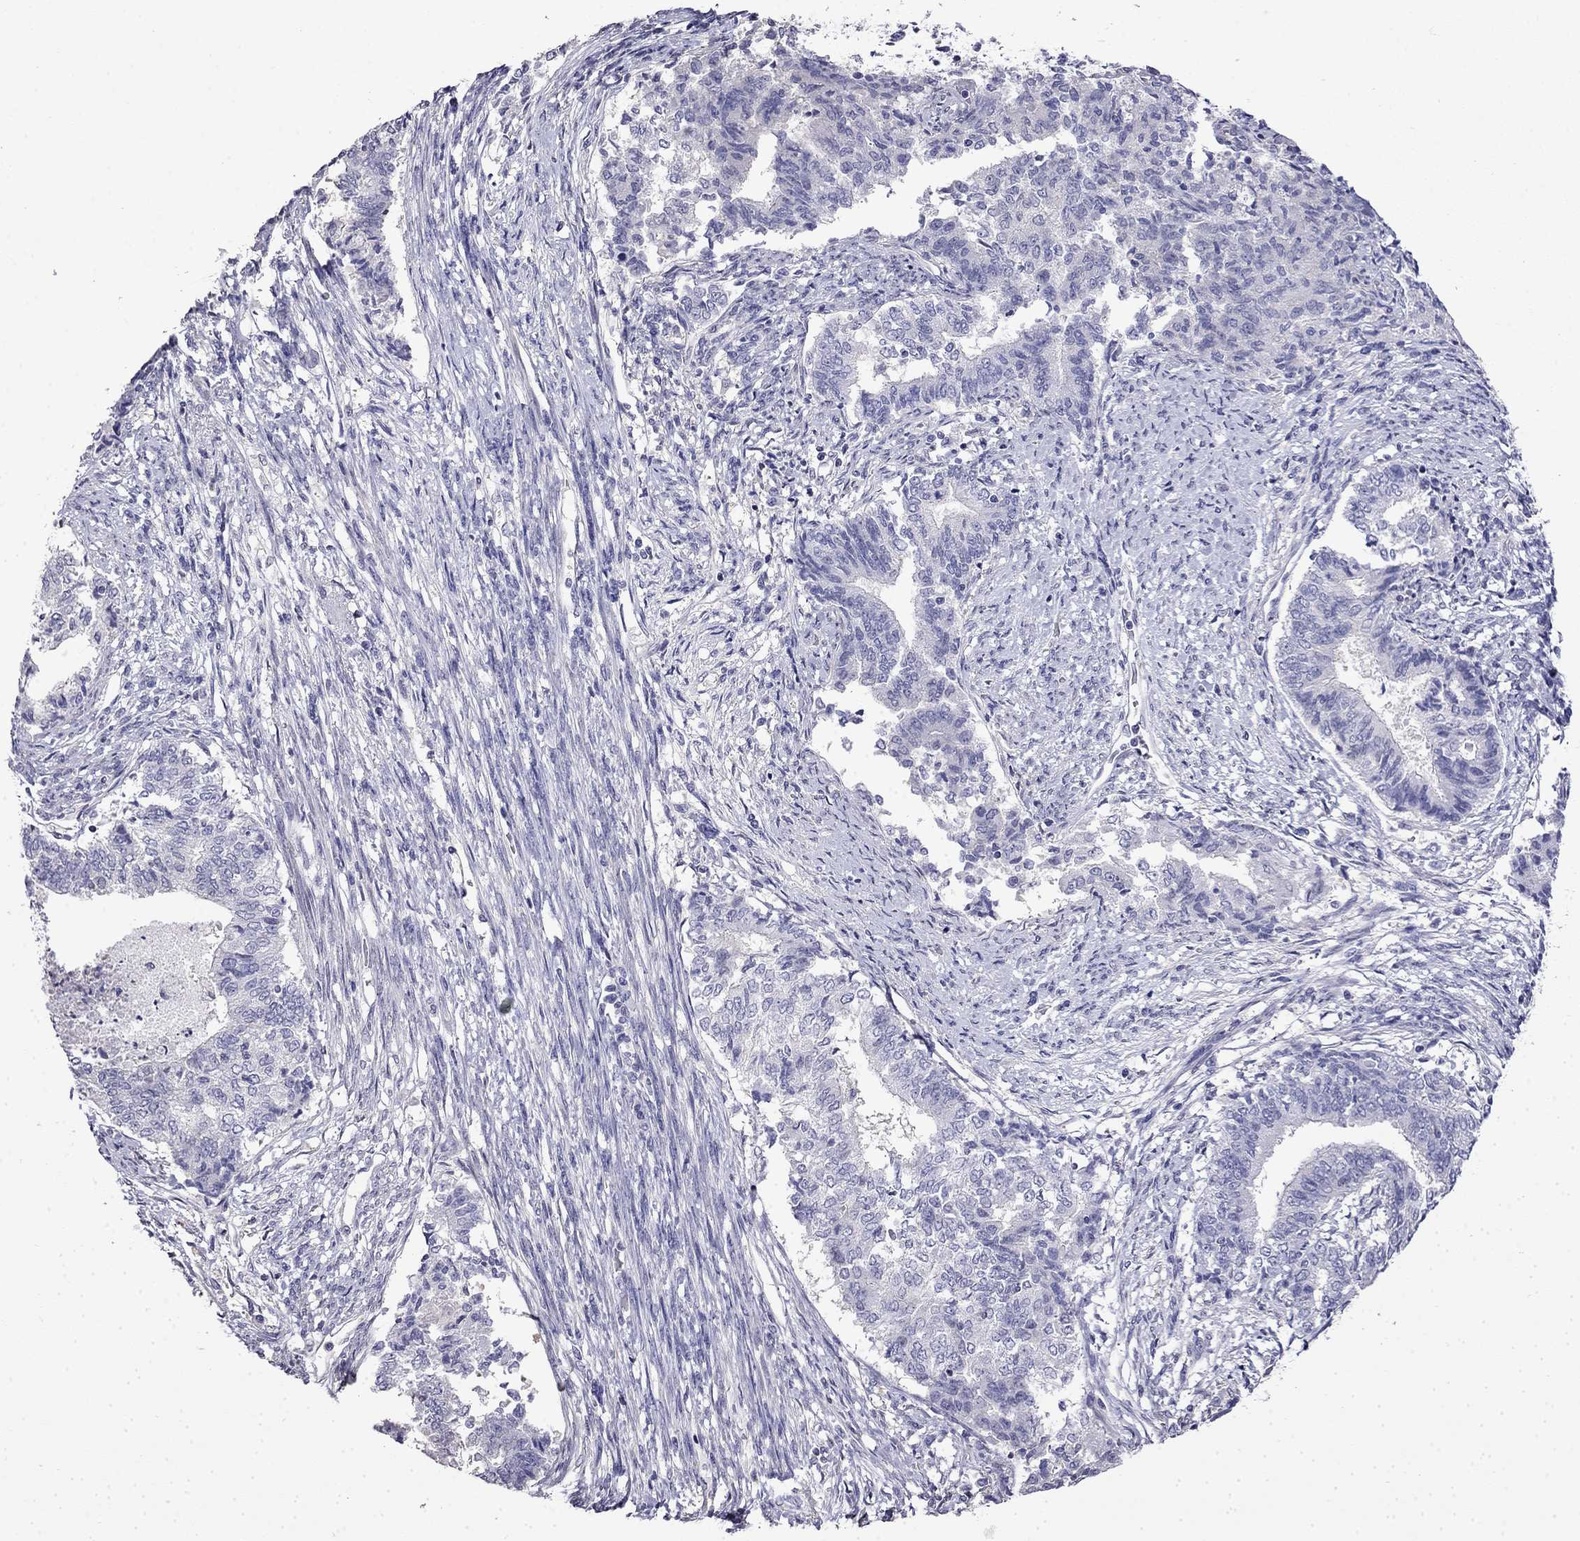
{"staining": {"intensity": "negative", "quantity": "none", "location": "none"}, "tissue": "endometrial cancer", "cell_type": "Tumor cells", "image_type": "cancer", "snomed": [{"axis": "morphology", "description": "Adenocarcinoma, NOS"}, {"axis": "topography", "description": "Endometrium"}], "caption": "A micrograph of adenocarcinoma (endometrial) stained for a protein exhibits no brown staining in tumor cells.", "gene": "GUCA1B", "patient": {"sex": "female", "age": 65}}